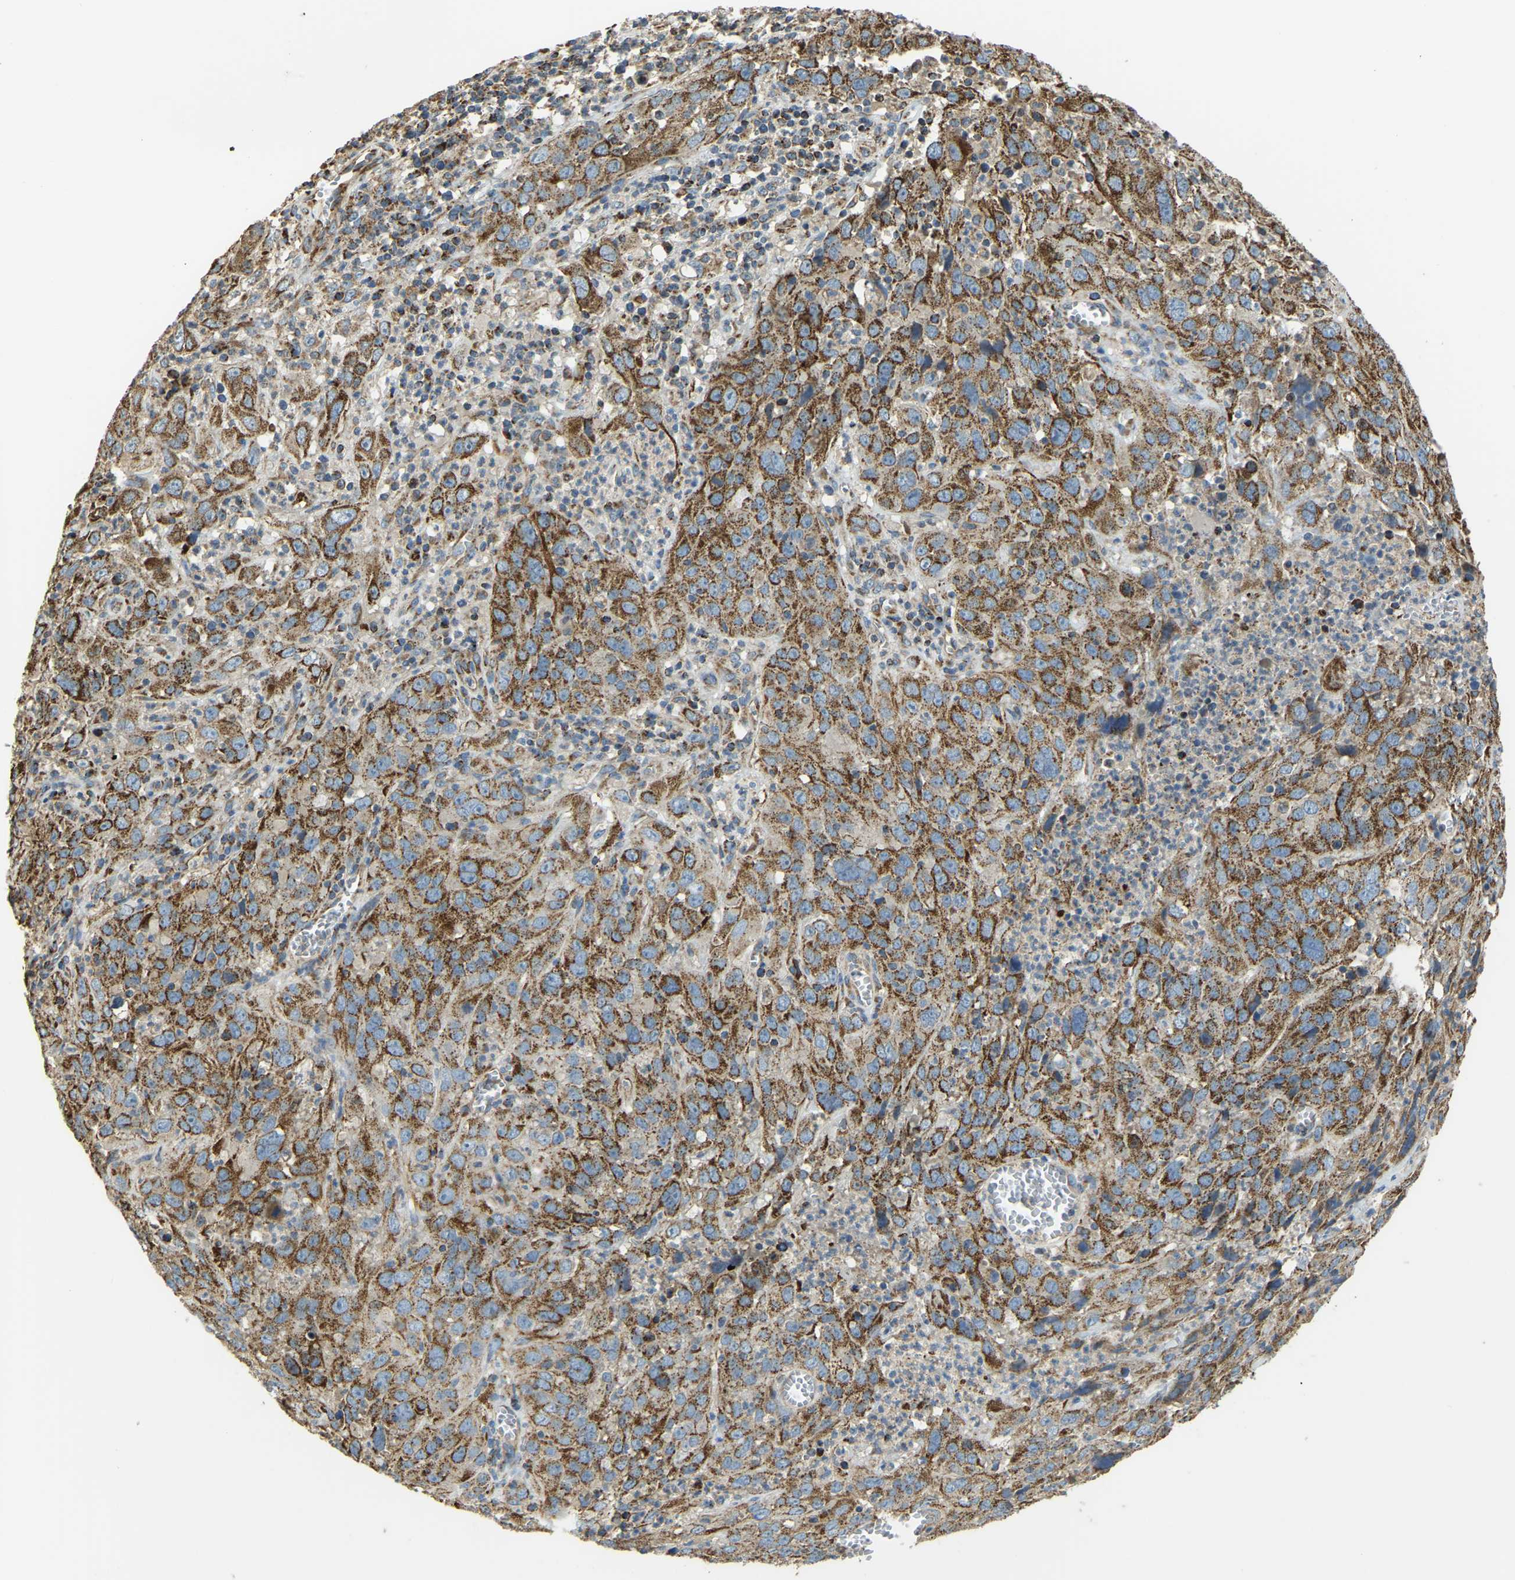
{"staining": {"intensity": "moderate", "quantity": ">75%", "location": "cytoplasmic/membranous"}, "tissue": "cervical cancer", "cell_type": "Tumor cells", "image_type": "cancer", "snomed": [{"axis": "morphology", "description": "Squamous cell carcinoma, NOS"}, {"axis": "topography", "description": "Cervix"}], "caption": "Protein expression analysis of human cervical squamous cell carcinoma reveals moderate cytoplasmic/membranous expression in about >75% of tumor cells.", "gene": "PSMD7", "patient": {"sex": "female", "age": 32}}